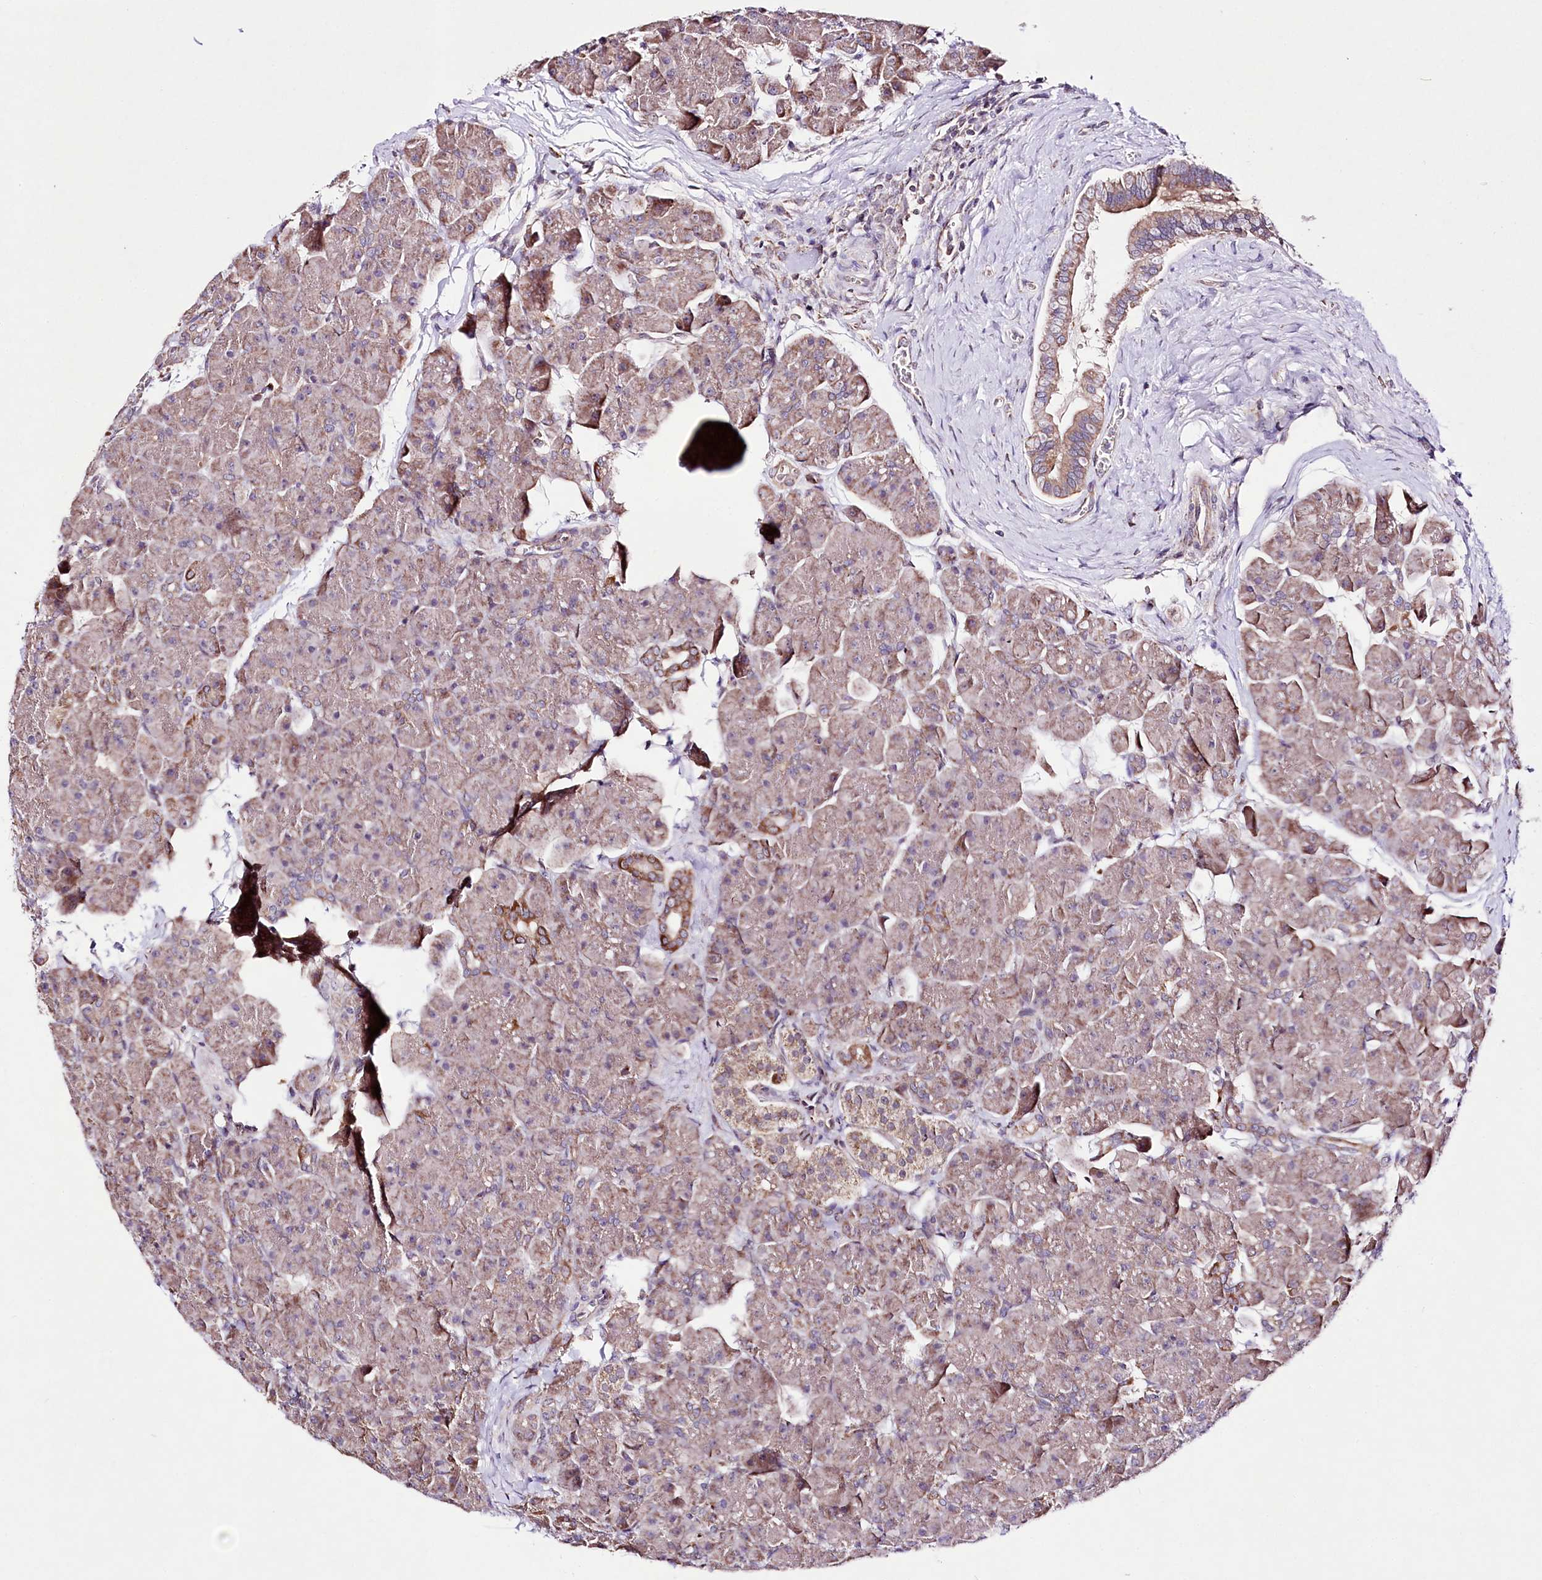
{"staining": {"intensity": "moderate", "quantity": "<25%", "location": "cytoplasmic/membranous"}, "tissue": "pancreas", "cell_type": "Exocrine glandular cells", "image_type": "normal", "snomed": [{"axis": "morphology", "description": "Normal tissue, NOS"}, {"axis": "topography", "description": "Pancreas"}], "caption": "The photomicrograph exhibits staining of normal pancreas, revealing moderate cytoplasmic/membranous protein positivity (brown color) within exocrine glandular cells.", "gene": "ATE1", "patient": {"sex": "male", "age": 66}}